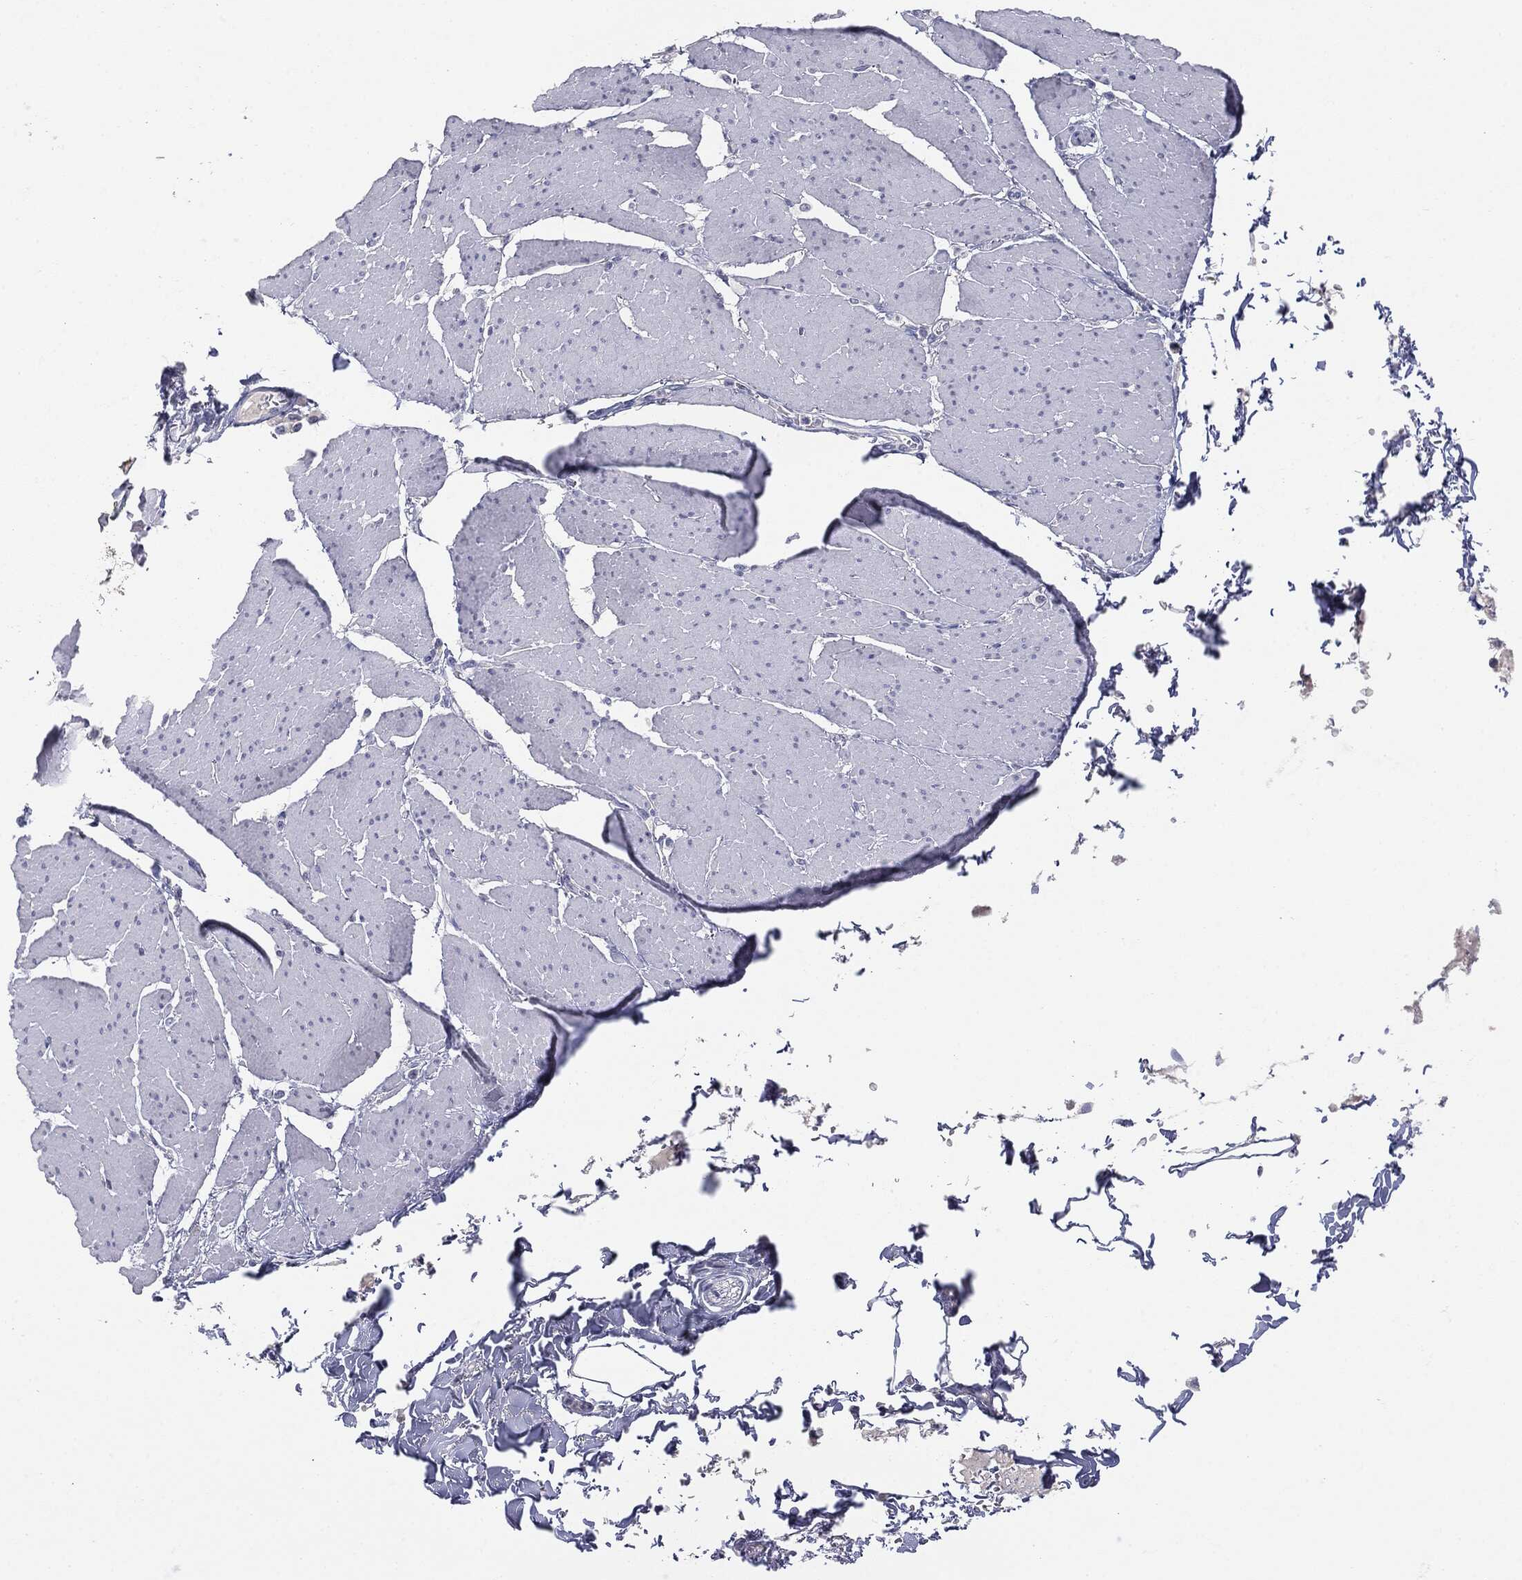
{"staining": {"intensity": "negative", "quantity": "none", "location": "none"}, "tissue": "smooth muscle", "cell_type": "Smooth muscle cells", "image_type": "normal", "snomed": [{"axis": "morphology", "description": "Normal tissue, NOS"}, {"axis": "topography", "description": "Smooth muscle"}, {"axis": "topography", "description": "Anal"}], "caption": "Immunohistochemistry of benign smooth muscle displays no staining in smooth muscle cells. The staining was performed using DAB (3,3'-diaminobenzidine) to visualize the protein expression in brown, while the nuclei were stained in blue with hematoxylin (Magnification: 20x).", "gene": "MUC1", "patient": {"sex": "male", "age": 83}}